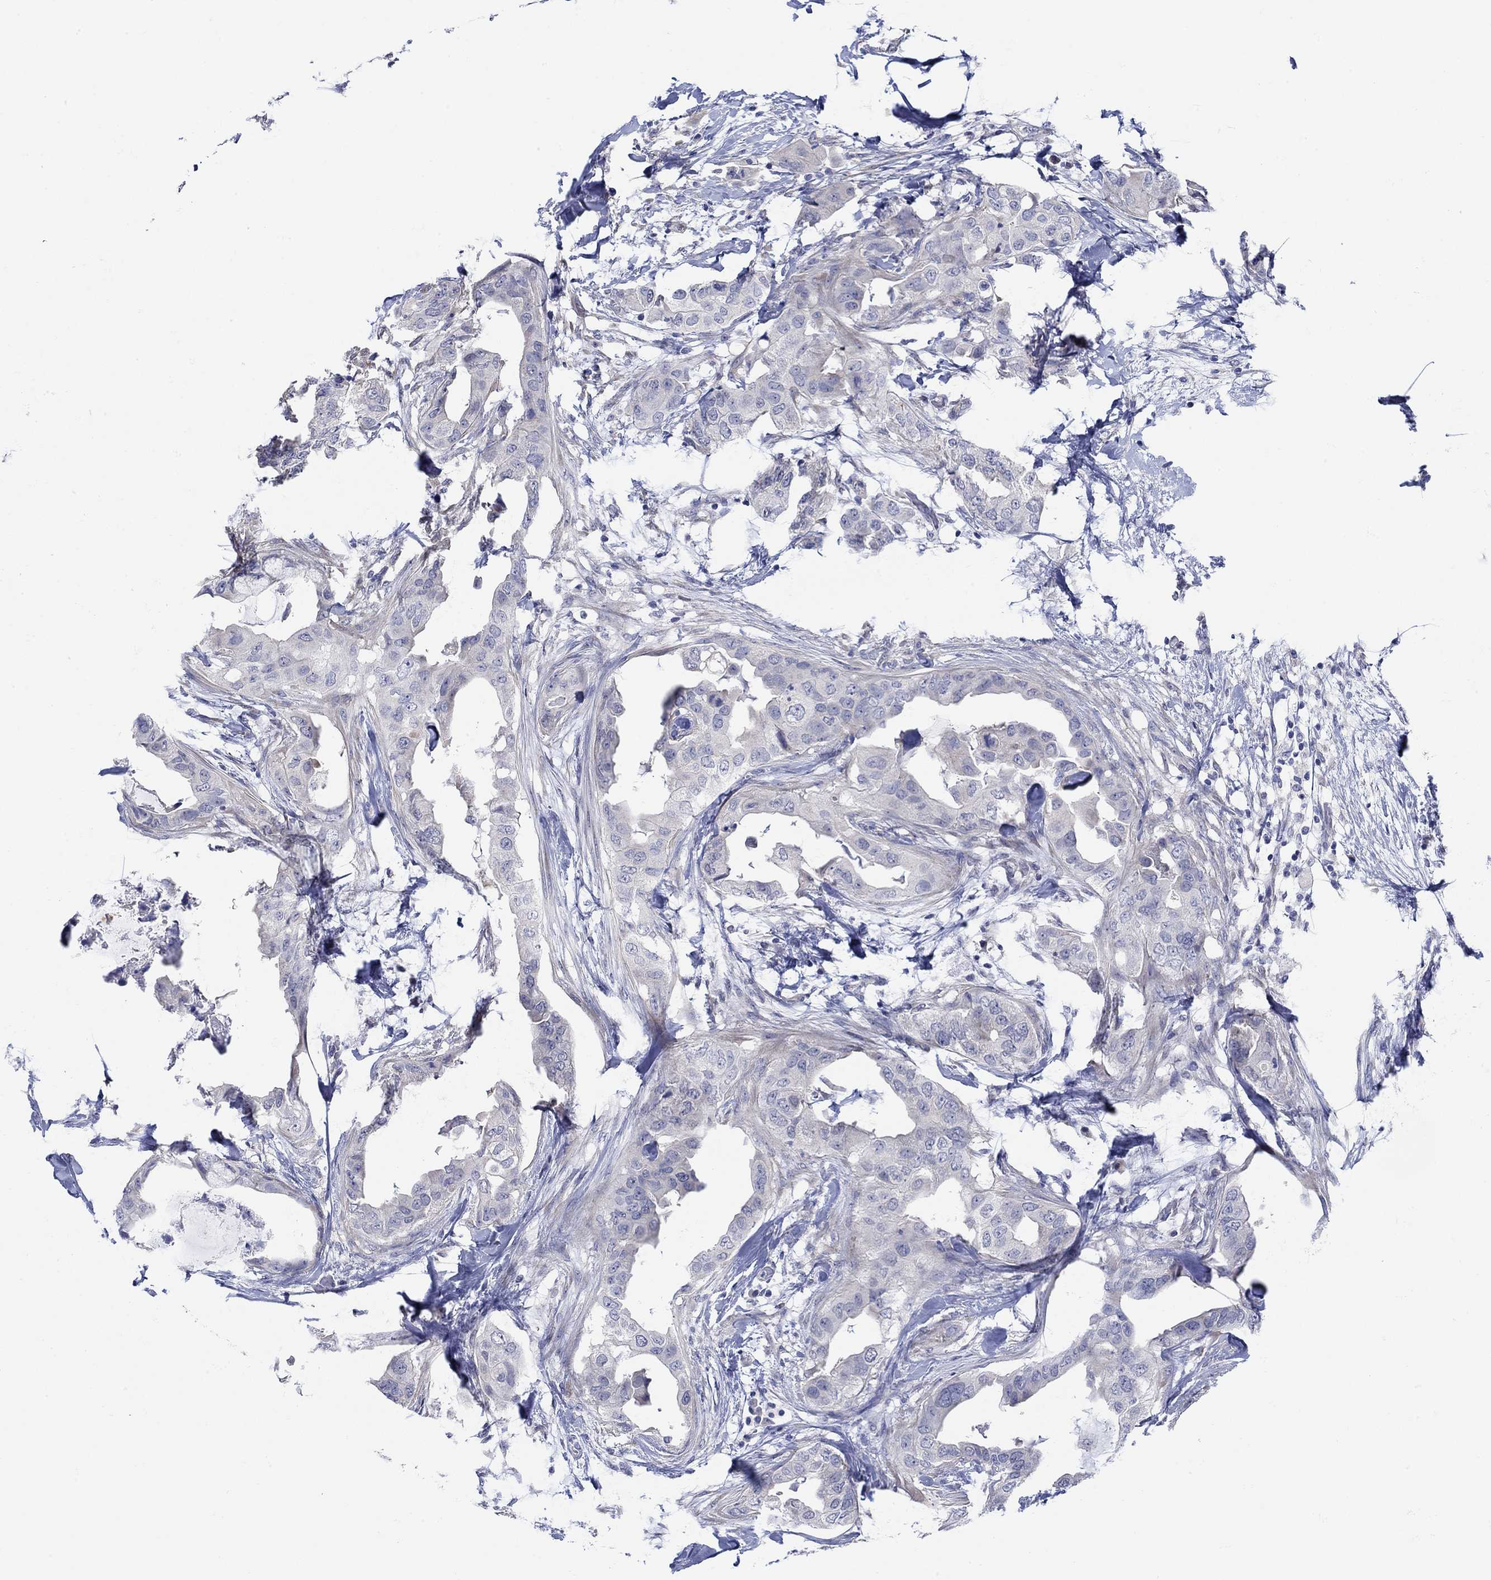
{"staining": {"intensity": "negative", "quantity": "none", "location": "none"}, "tissue": "breast cancer", "cell_type": "Tumor cells", "image_type": "cancer", "snomed": [{"axis": "morphology", "description": "Normal tissue, NOS"}, {"axis": "morphology", "description": "Duct carcinoma"}, {"axis": "topography", "description": "Breast"}], "caption": "Tumor cells show no significant protein positivity in breast cancer.", "gene": "KRT222", "patient": {"sex": "female", "age": 40}}